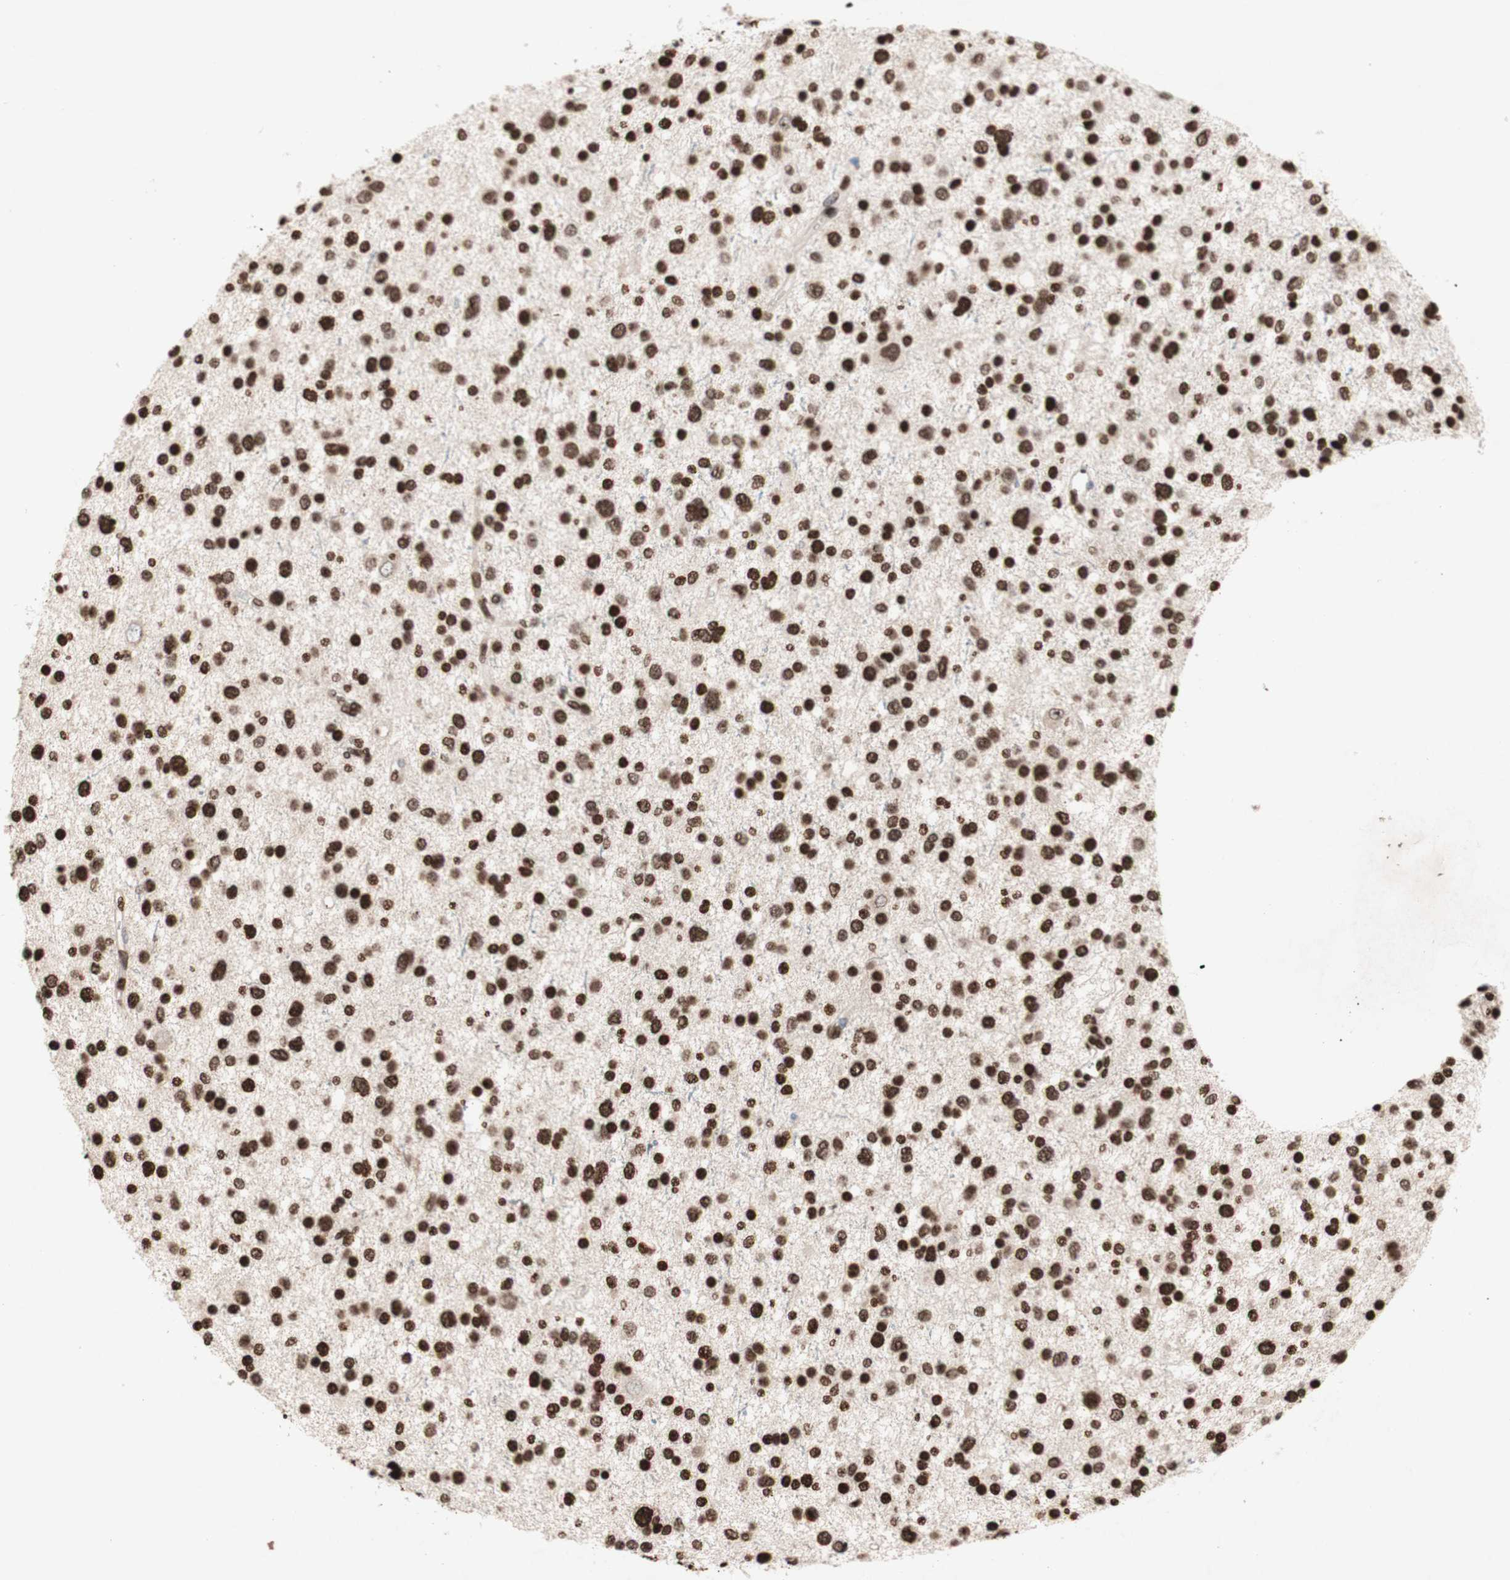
{"staining": {"intensity": "strong", "quantity": ">75%", "location": "nuclear"}, "tissue": "glioma", "cell_type": "Tumor cells", "image_type": "cancer", "snomed": [{"axis": "morphology", "description": "Glioma, malignant, Low grade"}, {"axis": "topography", "description": "Brain"}], "caption": "A brown stain shows strong nuclear expression of a protein in malignant glioma (low-grade) tumor cells.", "gene": "NCOA3", "patient": {"sex": "female", "age": 37}}